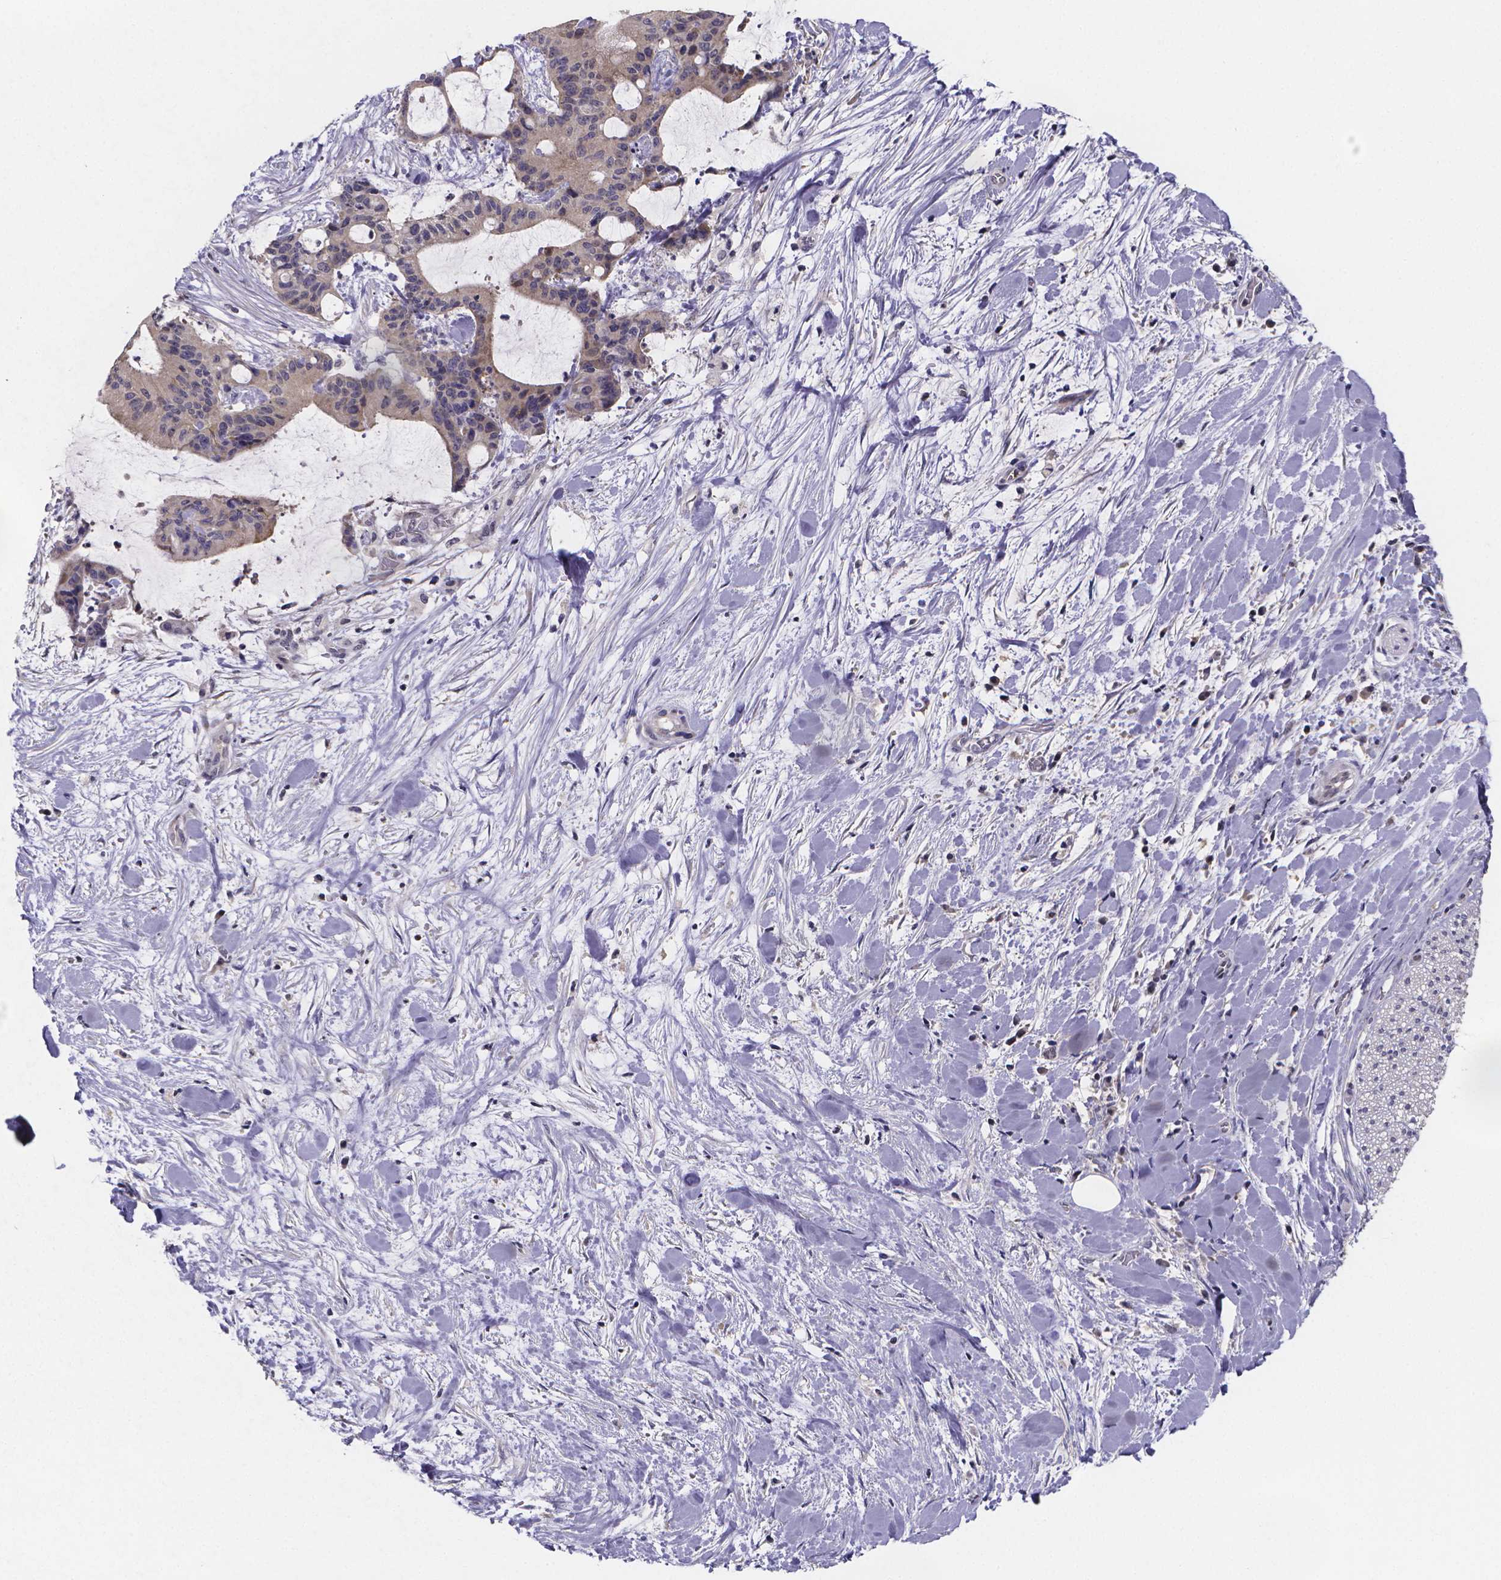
{"staining": {"intensity": "weak", "quantity": "<25%", "location": "cytoplasmic/membranous"}, "tissue": "liver cancer", "cell_type": "Tumor cells", "image_type": "cancer", "snomed": [{"axis": "morphology", "description": "Cholangiocarcinoma"}, {"axis": "topography", "description": "Liver"}], "caption": "A micrograph of human liver cancer (cholangiocarcinoma) is negative for staining in tumor cells.", "gene": "PAH", "patient": {"sex": "female", "age": 73}}